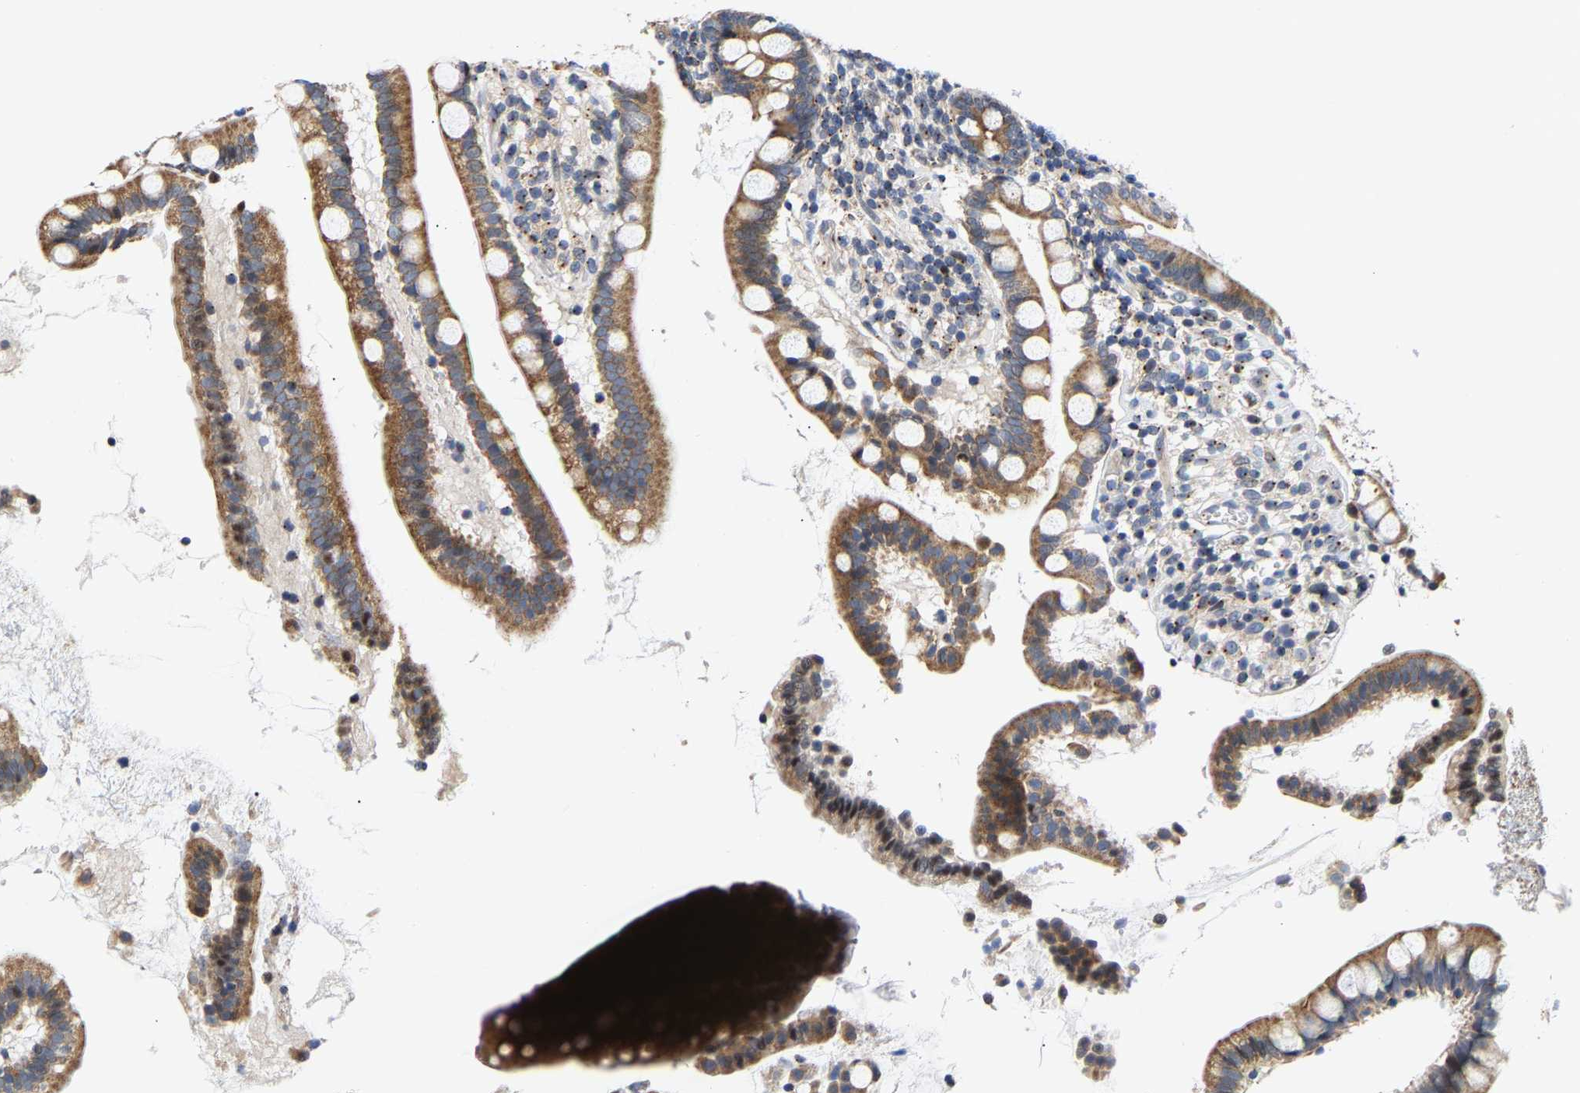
{"staining": {"intensity": "moderate", "quantity": ">75%", "location": "cytoplasmic/membranous"}, "tissue": "small intestine", "cell_type": "Glandular cells", "image_type": "normal", "snomed": [{"axis": "morphology", "description": "Normal tissue, NOS"}, {"axis": "topography", "description": "Small intestine"}], "caption": "Immunohistochemistry photomicrograph of benign small intestine: human small intestine stained using IHC reveals medium levels of moderate protein expression localized specifically in the cytoplasmic/membranous of glandular cells, appearing as a cytoplasmic/membranous brown color.", "gene": "PCNT", "patient": {"sex": "female", "age": 84}}